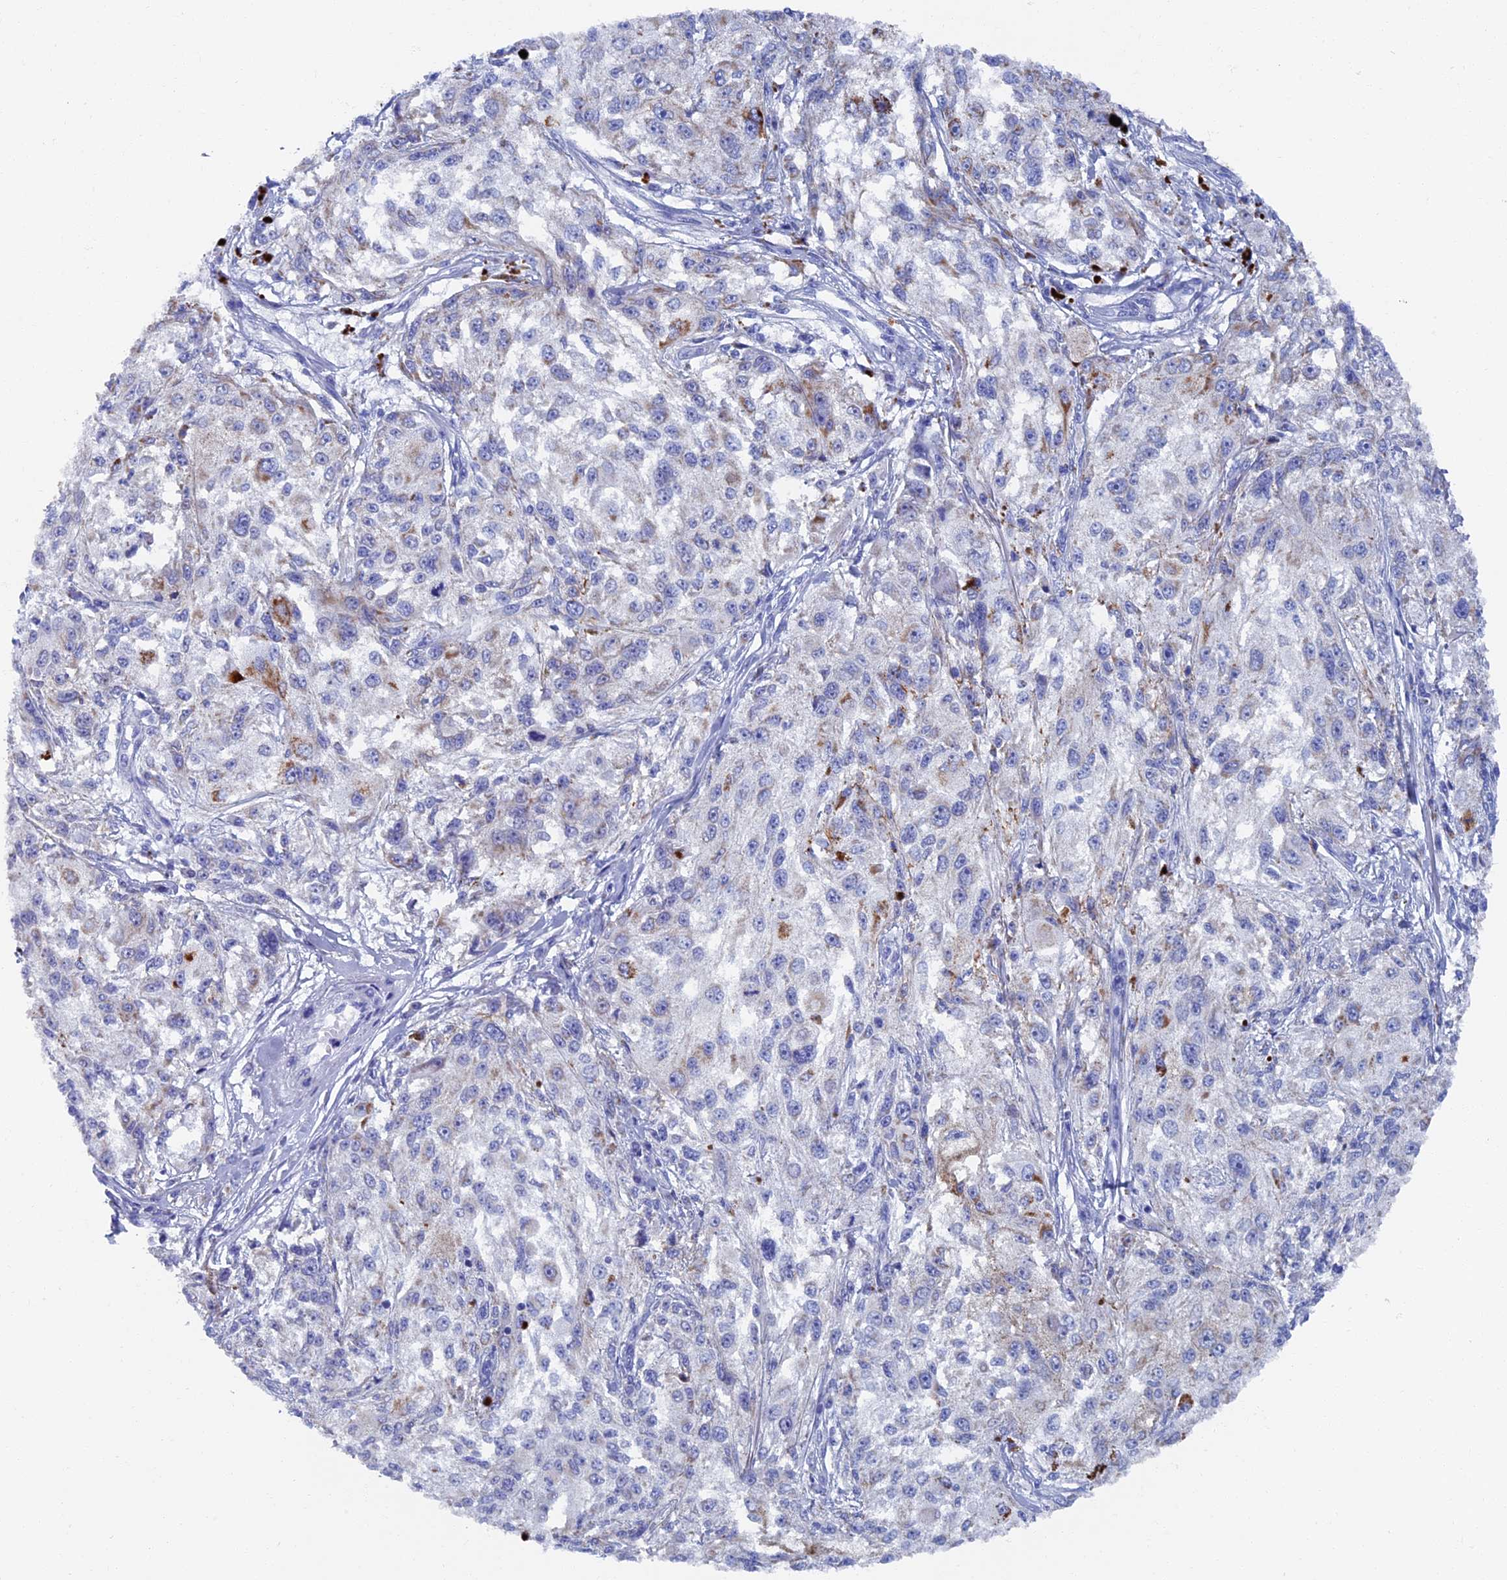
{"staining": {"intensity": "negative", "quantity": "none", "location": "none"}, "tissue": "melanoma", "cell_type": "Tumor cells", "image_type": "cancer", "snomed": [{"axis": "morphology", "description": "Necrosis, NOS"}, {"axis": "morphology", "description": "Malignant melanoma, NOS"}, {"axis": "topography", "description": "Skin"}], "caption": "Melanoma stained for a protein using immunohistochemistry (IHC) demonstrates no staining tumor cells.", "gene": "OAT", "patient": {"sex": "female", "age": 87}}